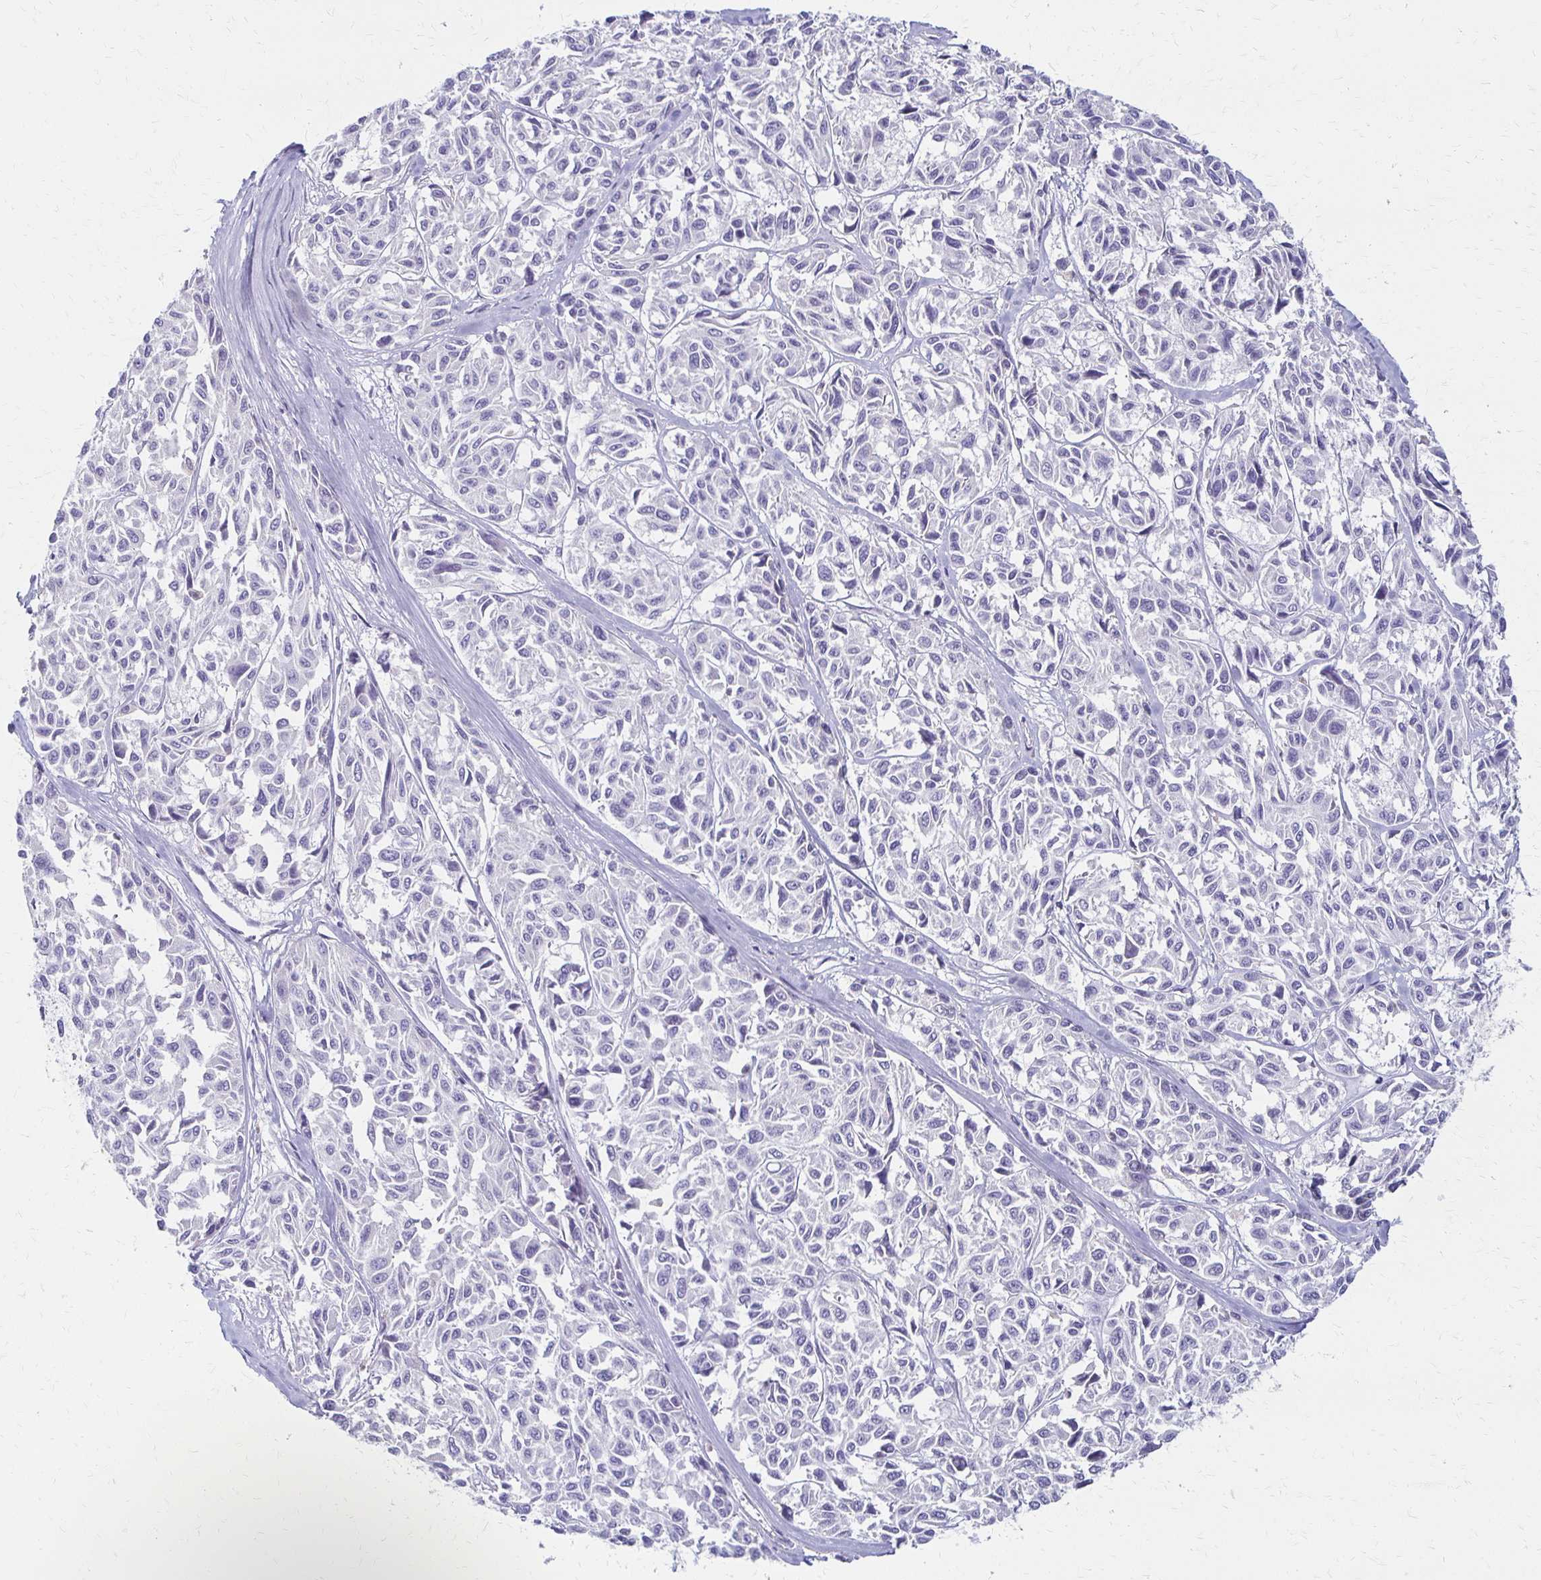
{"staining": {"intensity": "negative", "quantity": "none", "location": "none"}, "tissue": "melanoma", "cell_type": "Tumor cells", "image_type": "cancer", "snomed": [{"axis": "morphology", "description": "Malignant melanoma, NOS"}, {"axis": "topography", "description": "Skin"}], "caption": "An IHC histopathology image of malignant melanoma is shown. There is no staining in tumor cells of malignant melanoma.", "gene": "IVL", "patient": {"sex": "female", "age": 66}}